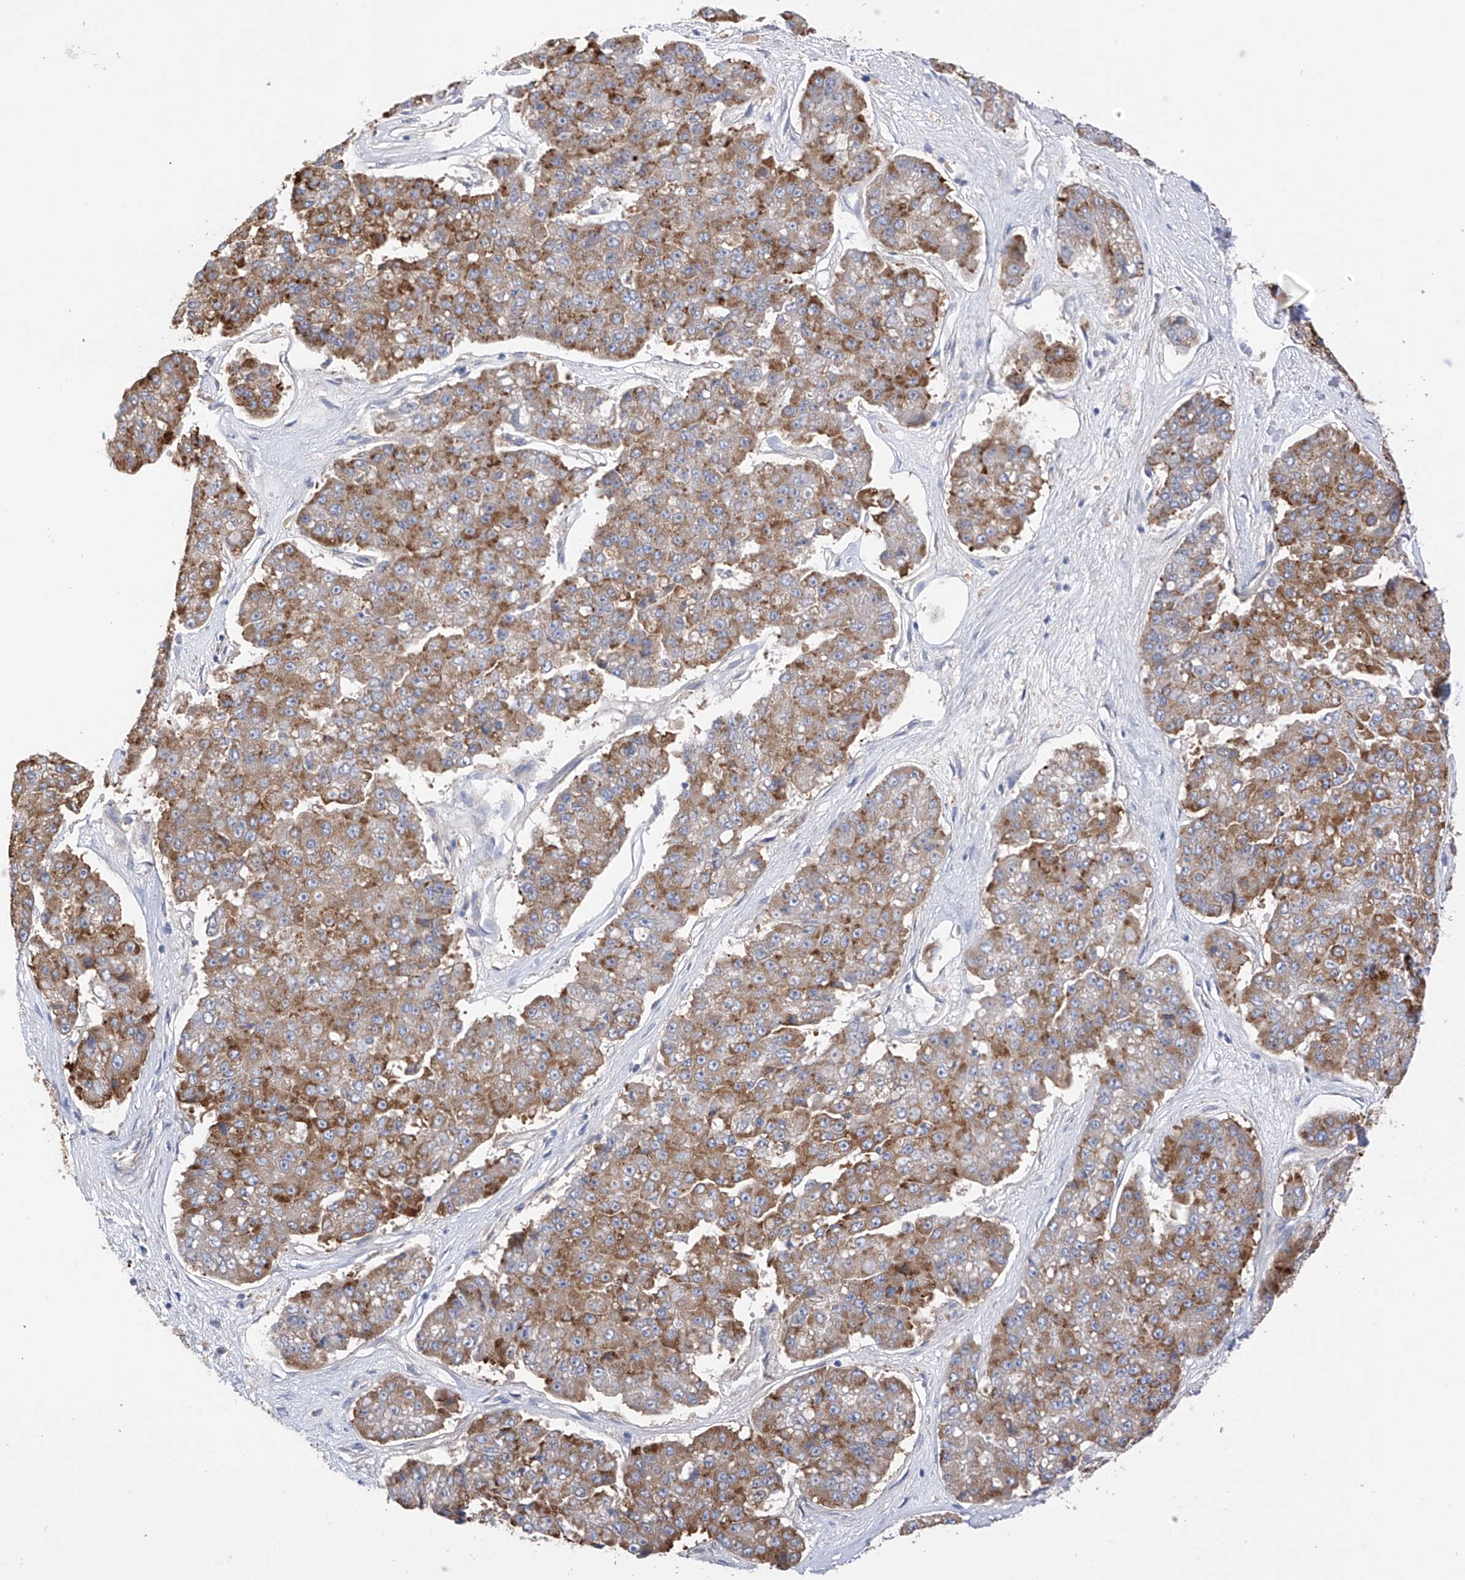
{"staining": {"intensity": "moderate", "quantity": ">75%", "location": "cytoplasmic/membranous"}, "tissue": "pancreatic cancer", "cell_type": "Tumor cells", "image_type": "cancer", "snomed": [{"axis": "morphology", "description": "Adenocarcinoma, NOS"}, {"axis": "topography", "description": "Pancreas"}], "caption": "Immunohistochemistry (IHC) histopathology image of human pancreatic adenocarcinoma stained for a protein (brown), which displays medium levels of moderate cytoplasmic/membranous staining in about >75% of tumor cells.", "gene": "REC8", "patient": {"sex": "male", "age": 50}}